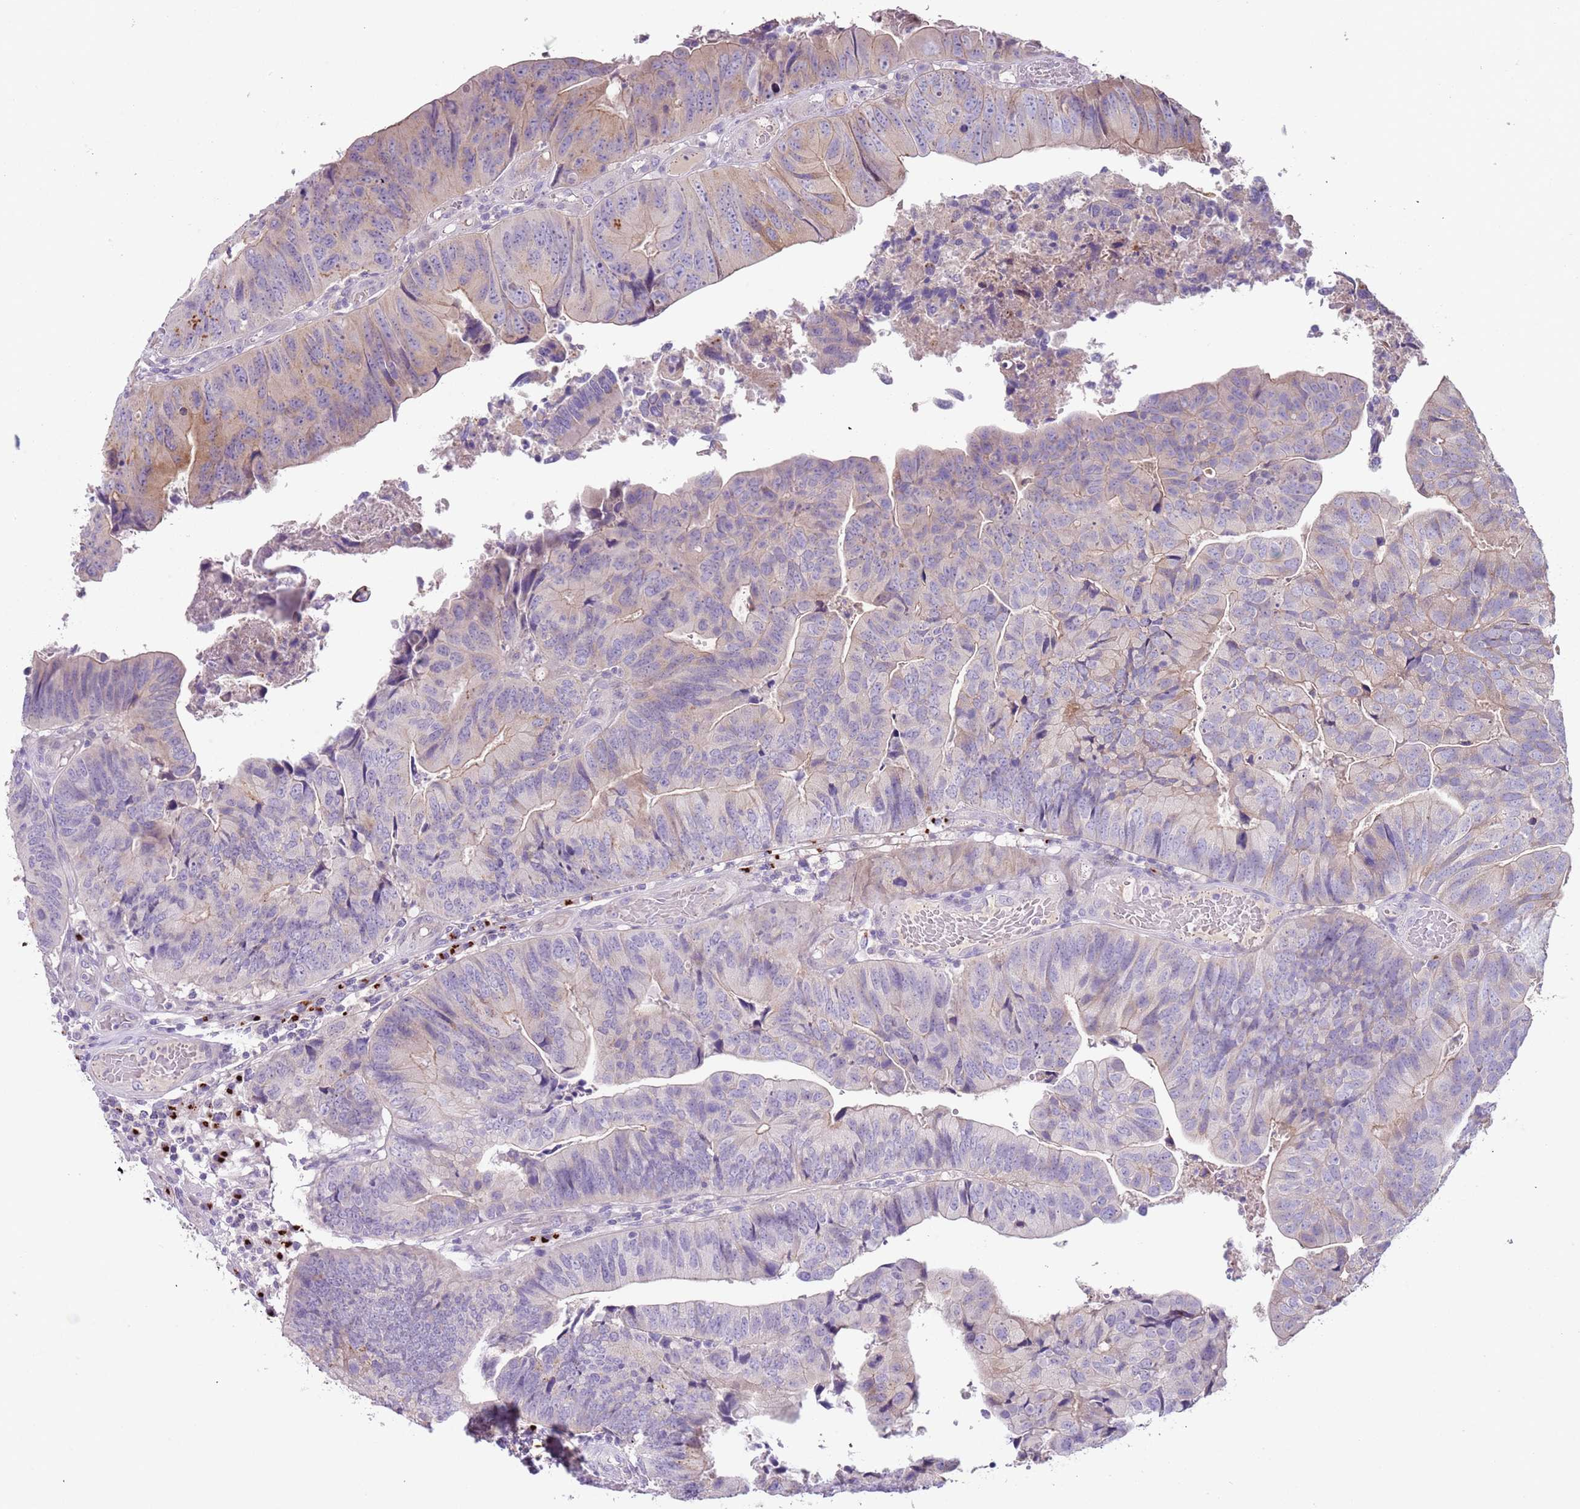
{"staining": {"intensity": "moderate", "quantity": "<25%", "location": "cytoplasmic/membranous"}, "tissue": "colorectal cancer", "cell_type": "Tumor cells", "image_type": "cancer", "snomed": [{"axis": "morphology", "description": "Adenocarcinoma, NOS"}, {"axis": "topography", "description": "Colon"}], "caption": "An immunohistochemistry (IHC) photomicrograph of tumor tissue is shown. Protein staining in brown labels moderate cytoplasmic/membranous positivity in adenocarcinoma (colorectal) within tumor cells.", "gene": "C2CD3", "patient": {"sex": "female", "age": 67}}